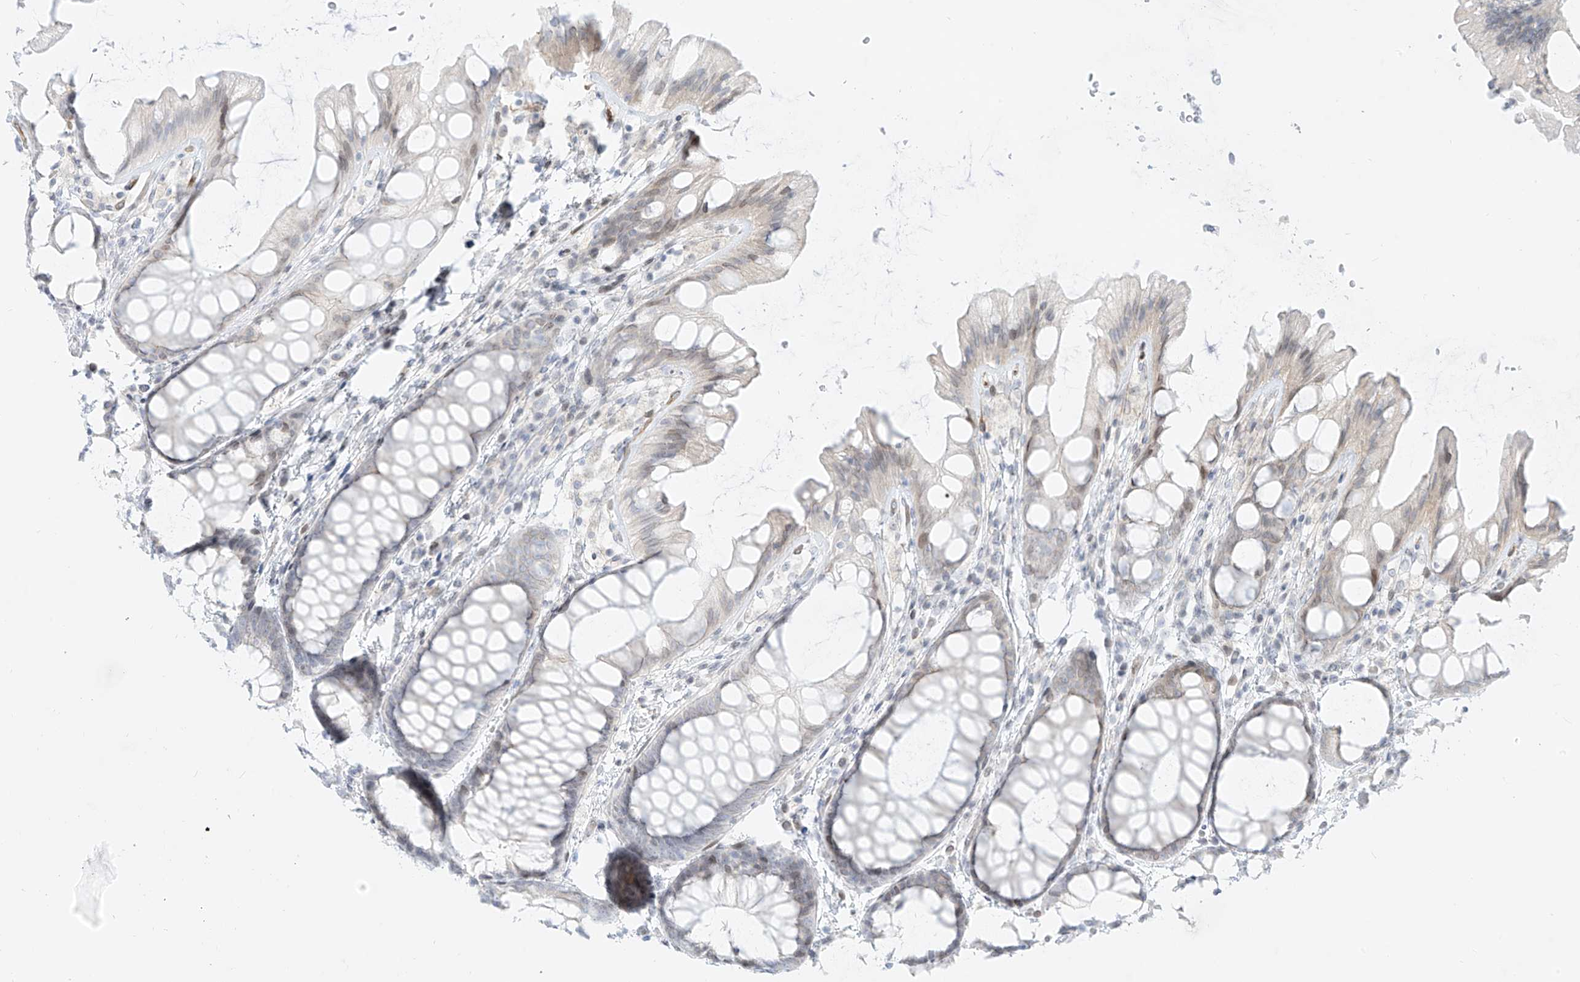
{"staining": {"intensity": "negative", "quantity": "none", "location": "none"}, "tissue": "colon", "cell_type": "Endothelial cells", "image_type": "normal", "snomed": [{"axis": "morphology", "description": "Normal tissue, NOS"}, {"axis": "topography", "description": "Colon"}], "caption": "DAB (3,3'-diaminobenzidine) immunohistochemical staining of benign colon displays no significant staining in endothelial cells.", "gene": "NHSL1", "patient": {"sex": "male", "age": 47}}